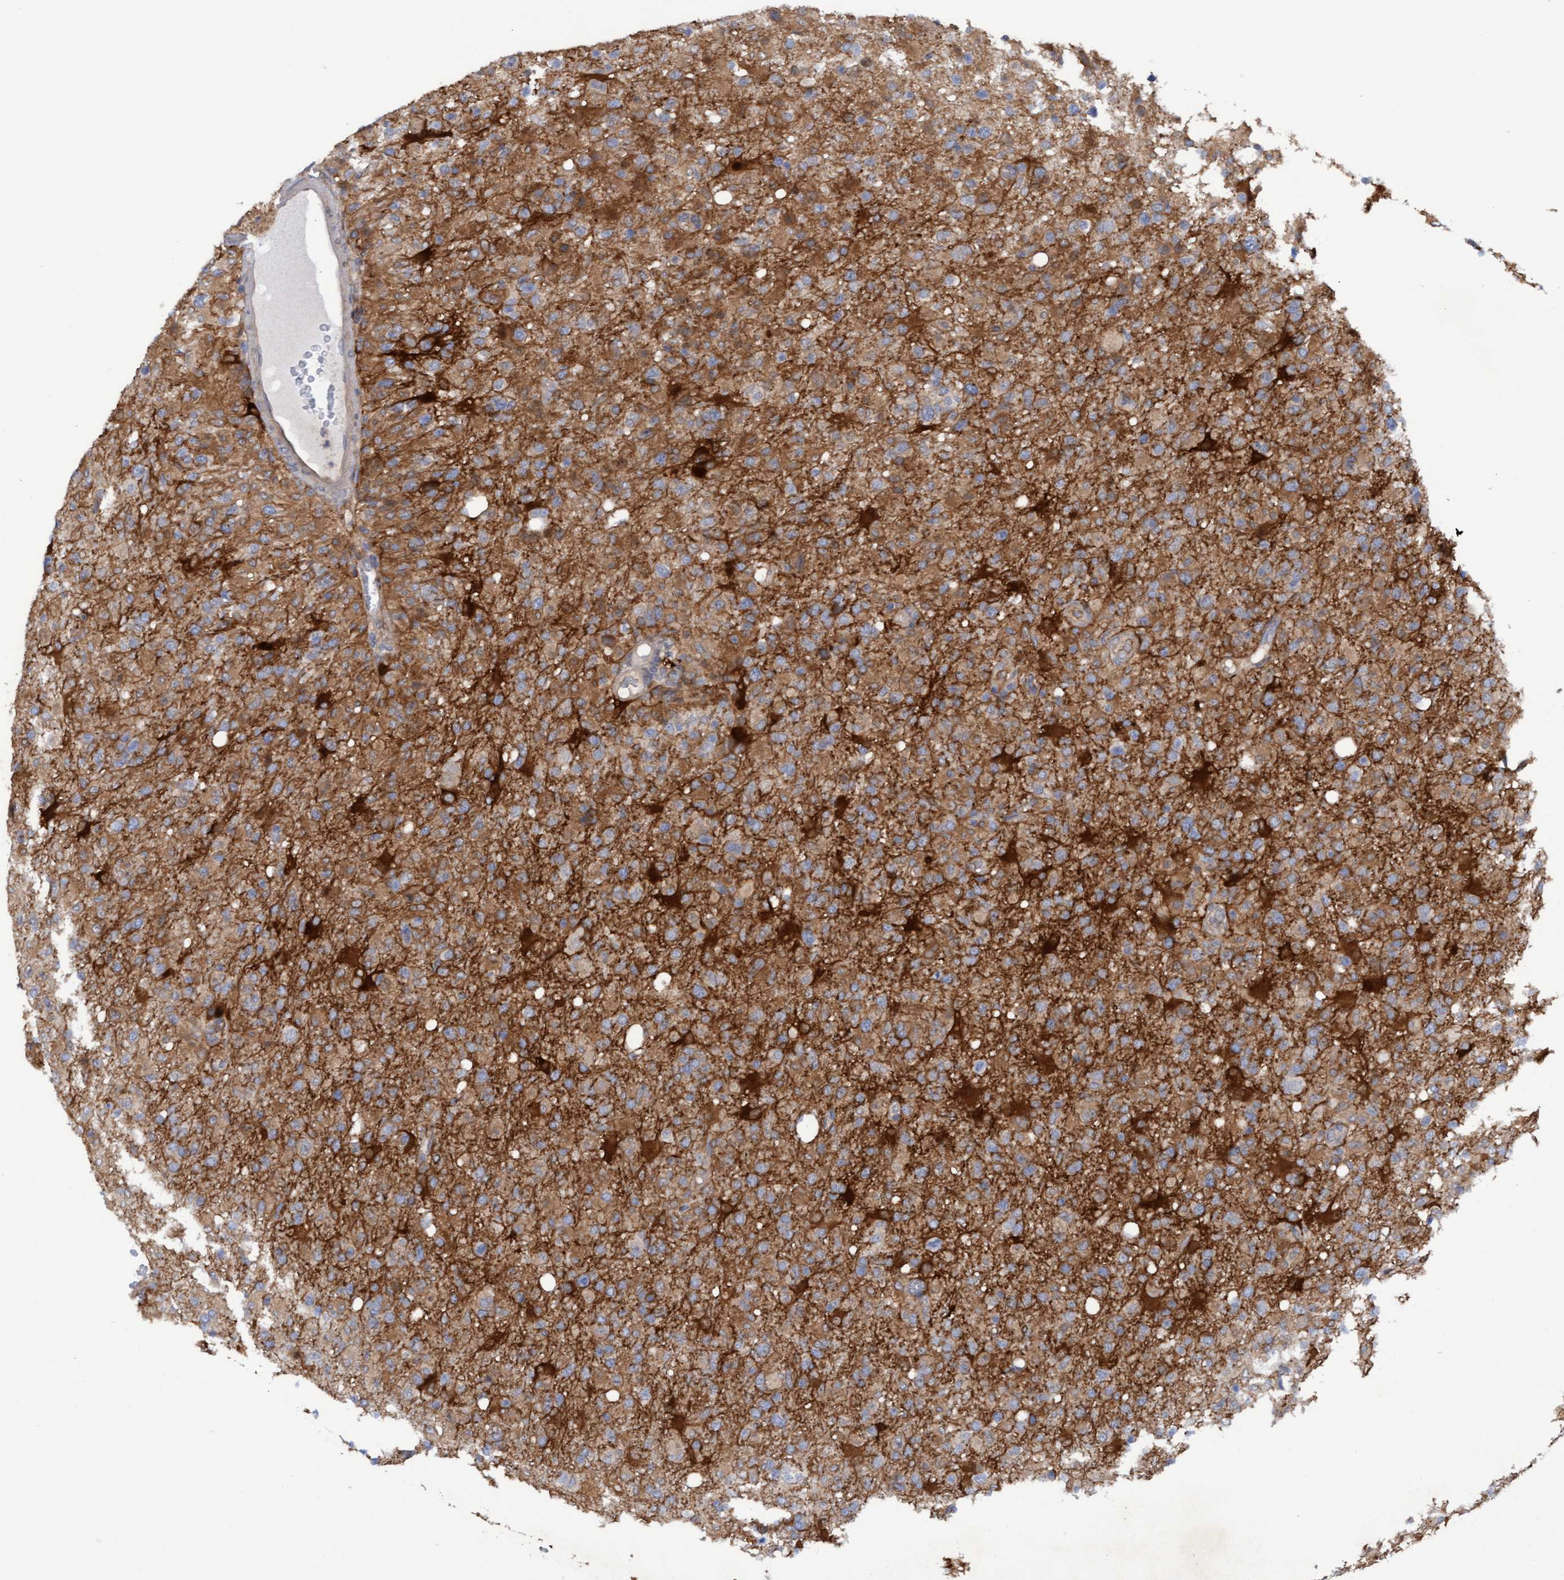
{"staining": {"intensity": "moderate", "quantity": "25%-75%", "location": "cytoplasmic/membranous"}, "tissue": "glioma", "cell_type": "Tumor cells", "image_type": "cancer", "snomed": [{"axis": "morphology", "description": "Glioma, malignant, High grade"}, {"axis": "topography", "description": "Brain"}], "caption": "Human glioma stained with a protein marker exhibits moderate staining in tumor cells.", "gene": "PLCD1", "patient": {"sex": "female", "age": 57}}